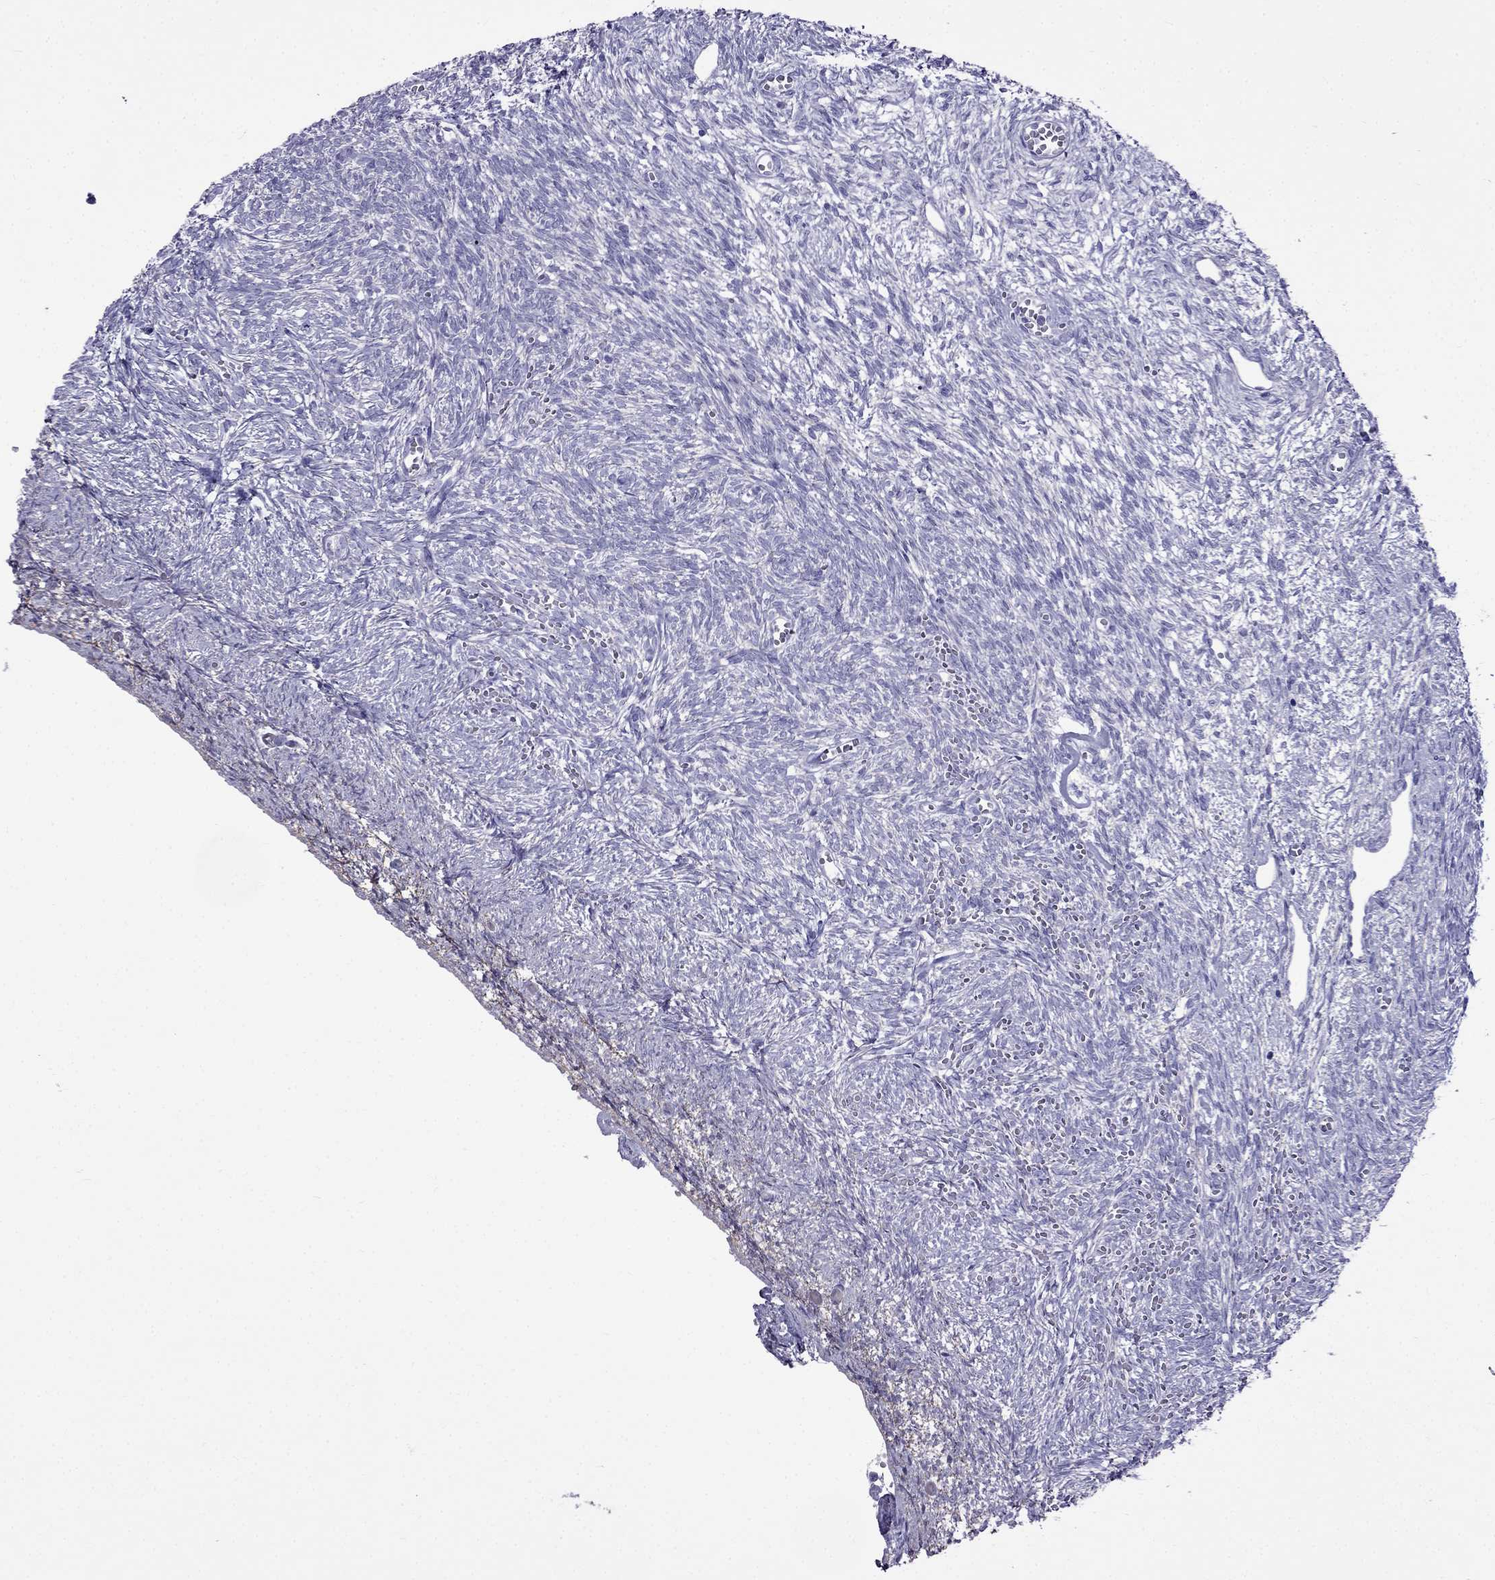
{"staining": {"intensity": "negative", "quantity": "none", "location": "none"}, "tissue": "ovary", "cell_type": "Follicle cells", "image_type": "normal", "snomed": [{"axis": "morphology", "description": "Normal tissue, NOS"}, {"axis": "topography", "description": "Ovary"}], "caption": "The histopathology image demonstrates no staining of follicle cells in benign ovary. (Brightfield microscopy of DAB (3,3'-diaminobenzidine) immunohistochemistry at high magnification).", "gene": "ARR3", "patient": {"sex": "female", "age": 43}}